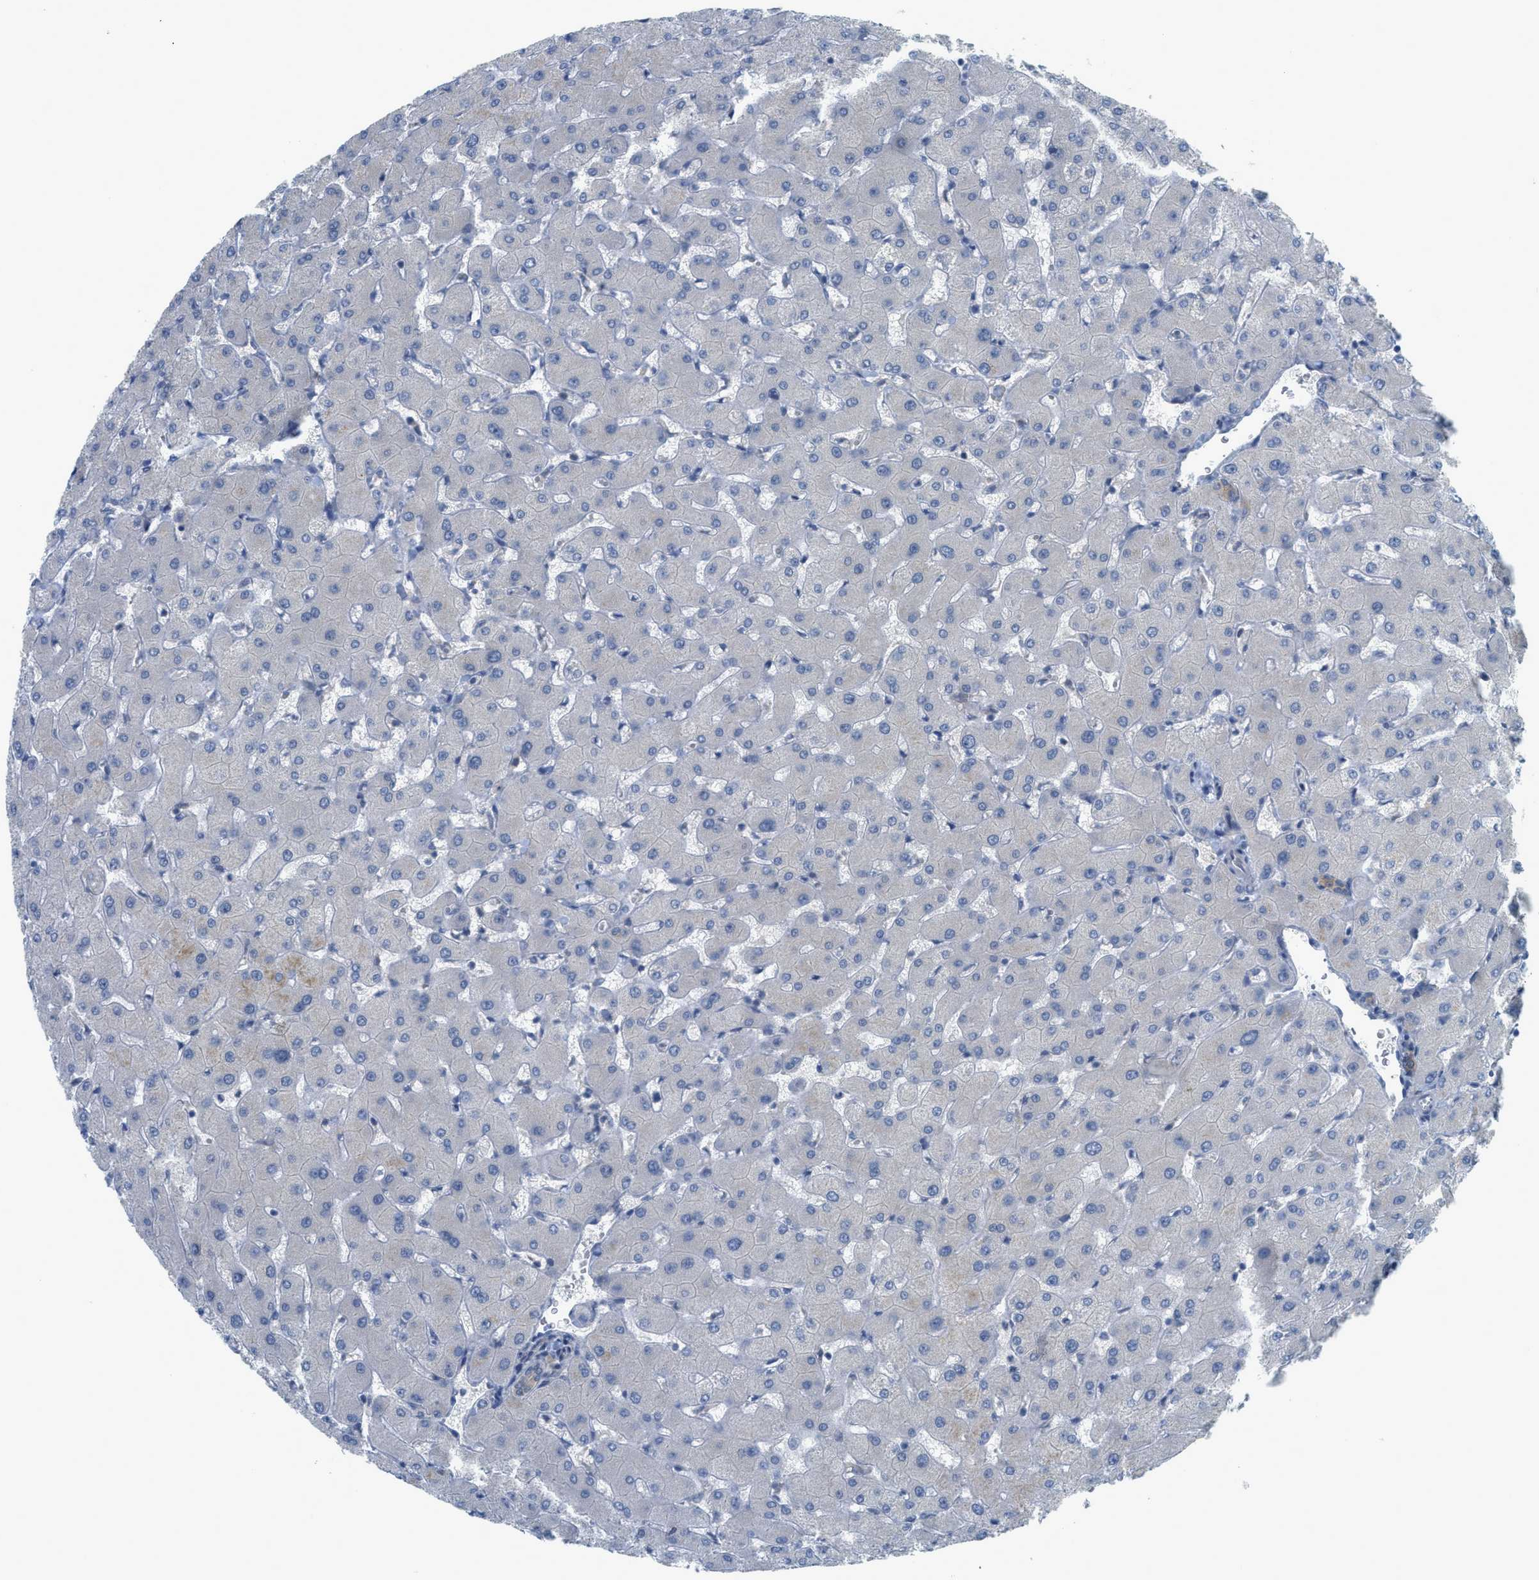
{"staining": {"intensity": "weak", "quantity": ">75%", "location": "cytoplasmic/membranous"}, "tissue": "liver", "cell_type": "Cholangiocytes", "image_type": "normal", "snomed": [{"axis": "morphology", "description": "Normal tissue, NOS"}, {"axis": "topography", "description": "Liver"}], "caption": "IHC micrograph of benign liver: human liver stained using immunohistochemistry exhibits low levels of weak protein expression localized specifically in the cytoplasmic/membranous of cholangiocytes, appearing as a cytoplasmic/membranous brown color.", "gene": "TNFAIP1", "patient": {"sex": "female", "age": 63}}